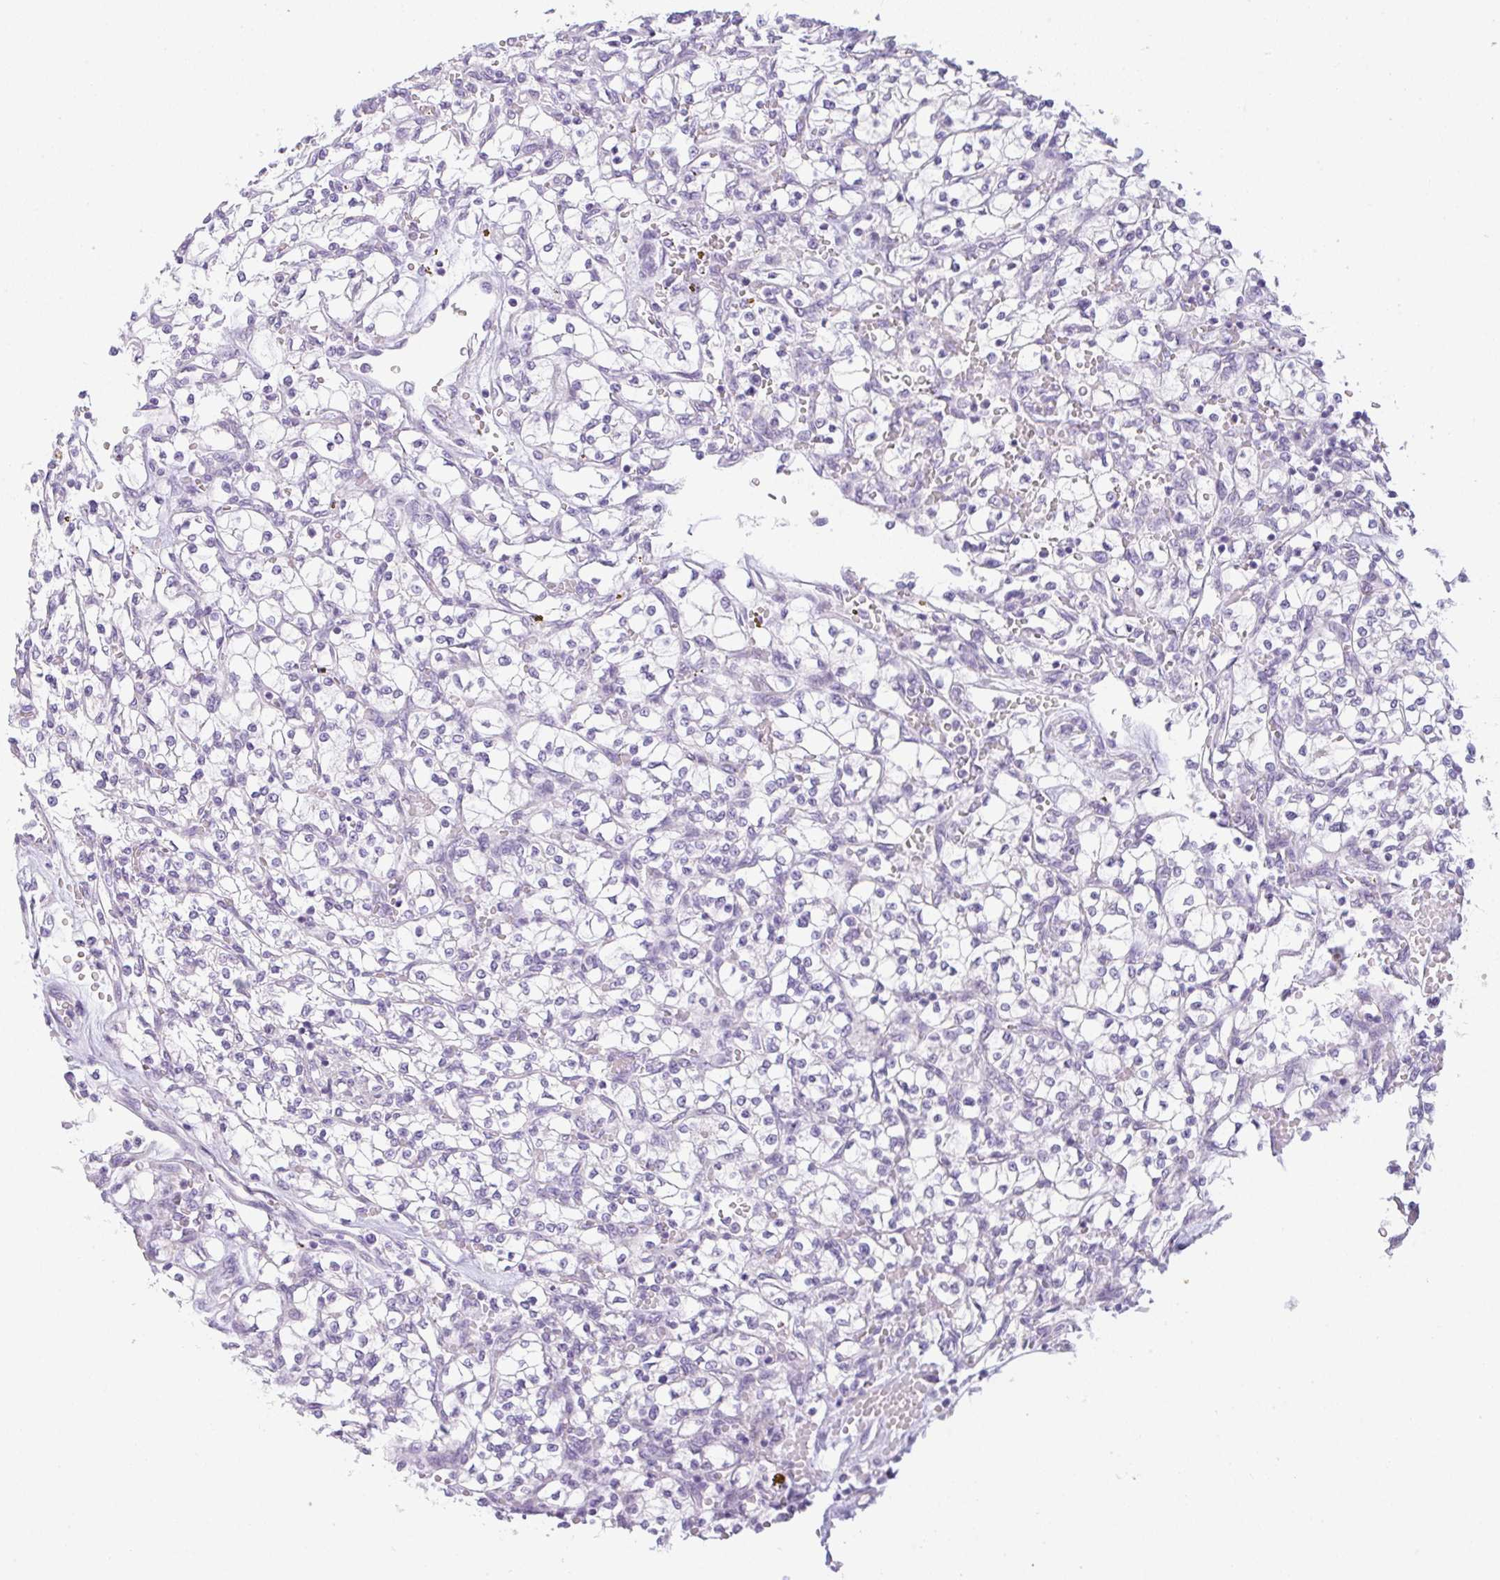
{"staining": {"intensity": "negative", "quantity": "none", "location": "none"}, "tissue": "renal cancer", "cell_type": "Tumor cells", "image_type": "cancer", "snomed": [{"axis": "morphology", "description": "Adenocarcinoma, NOS"}, {"axis": "topography", "description": "Kidney"}], "caption": "The photomicrograph demonstrates no significant expression in tumor cells of adenocarcinoma (renal). Nuclei are stained in blue.", "gene": "LPAR4", "patient": {"sex": "female", "age": 64}}